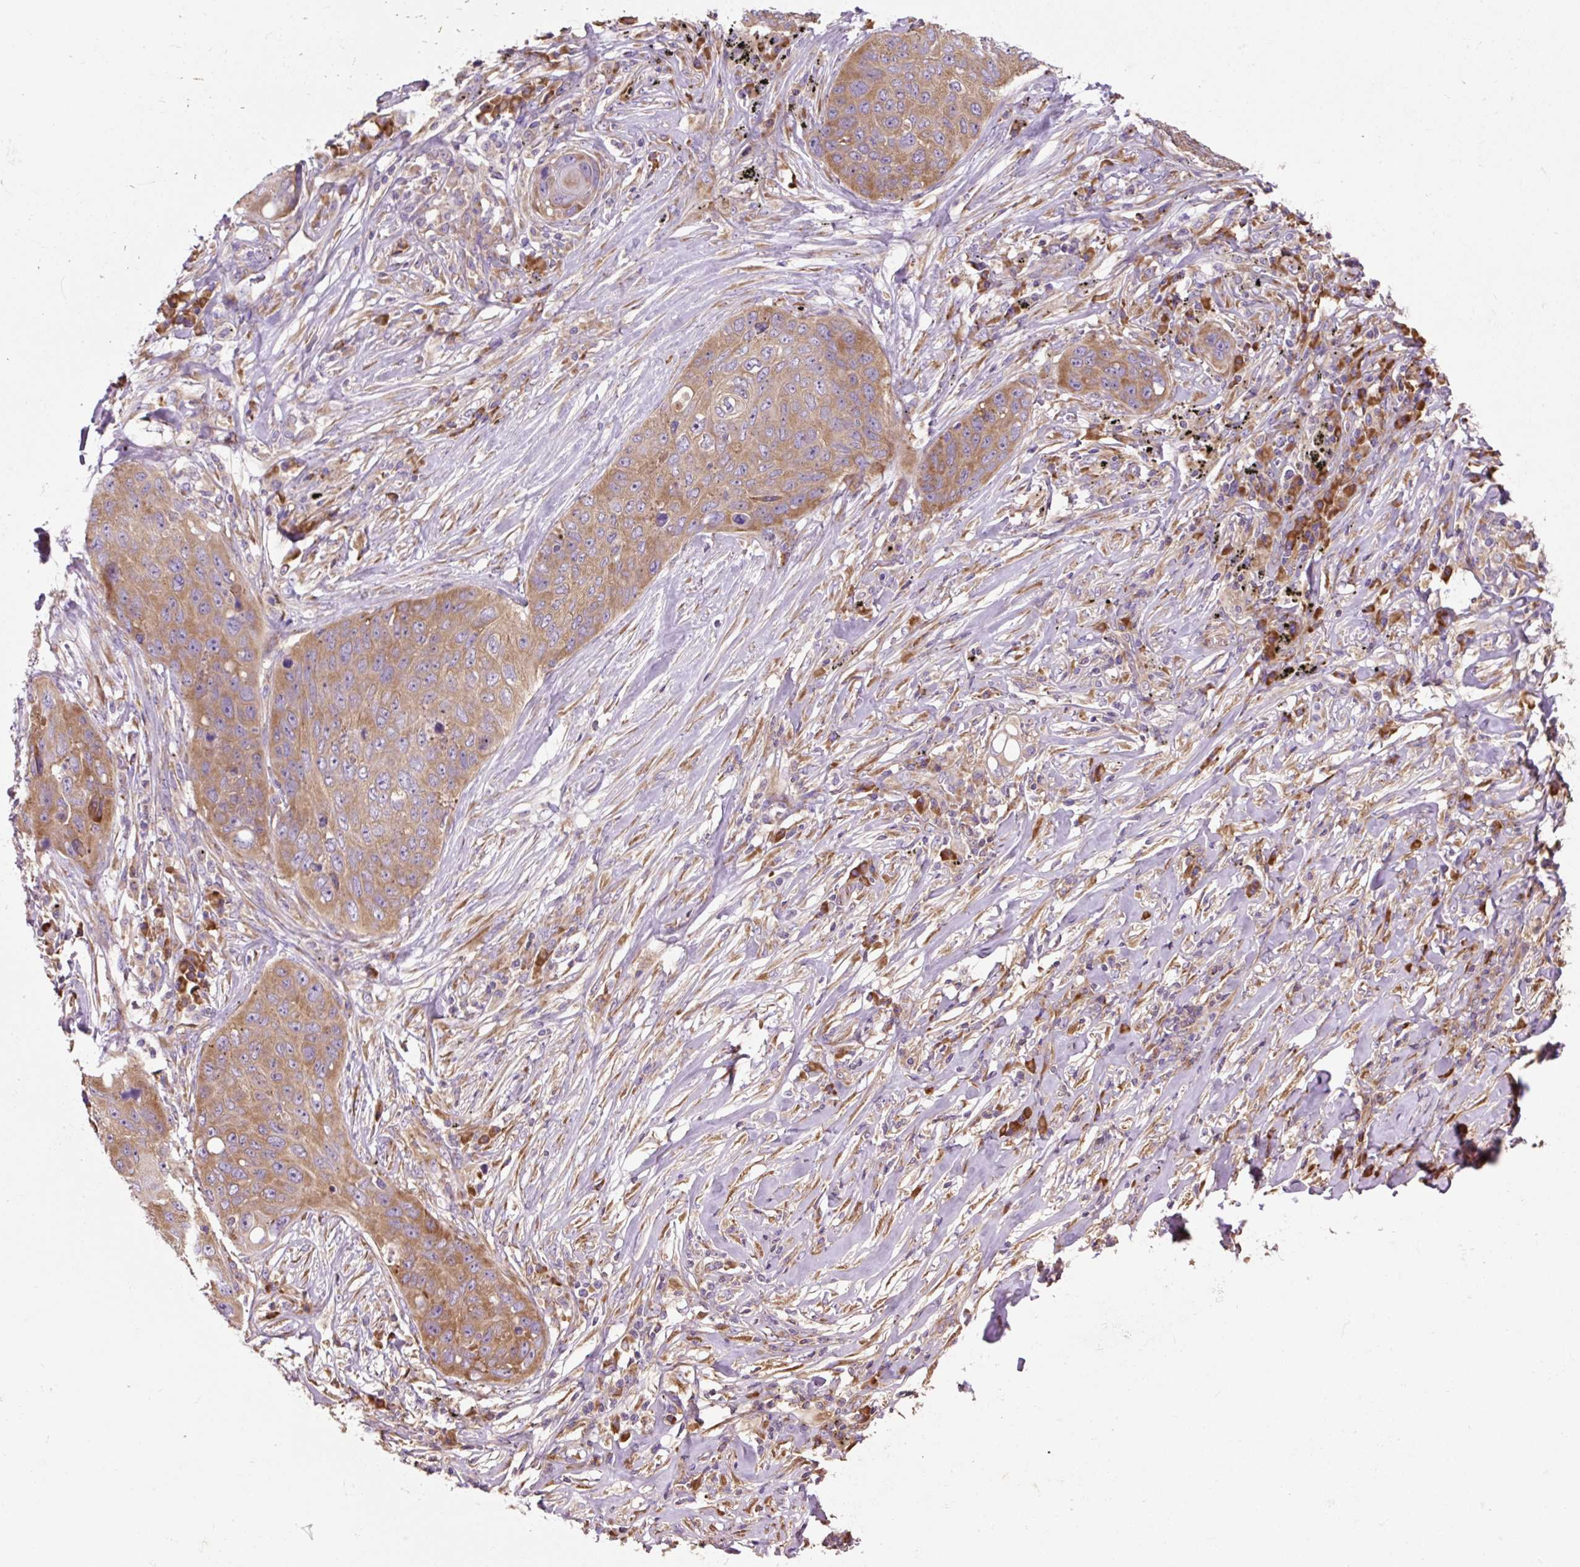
{"staining": {"intensity": "moderate", "quantity": ">75%", "location": "cytoplasmic/membranous"}, "tissue": "lung cancer", "cell_type": "Tumor cells", "image_type": "cancer", "snomed": [{"axis": "morphology", "description": "Squamous cell carcinoma, NOS"}, {"axis": "topography", "description": "Lung"}], "caption": "IHC (DAB) staining of human lung cancer (squamous cell carcinoma) displays moderate cytoplasmic/membranous protein positivity in about >75% of tumor cells.", "gene": "RPS23", "patient": {"sex": "female", "age": 63}}